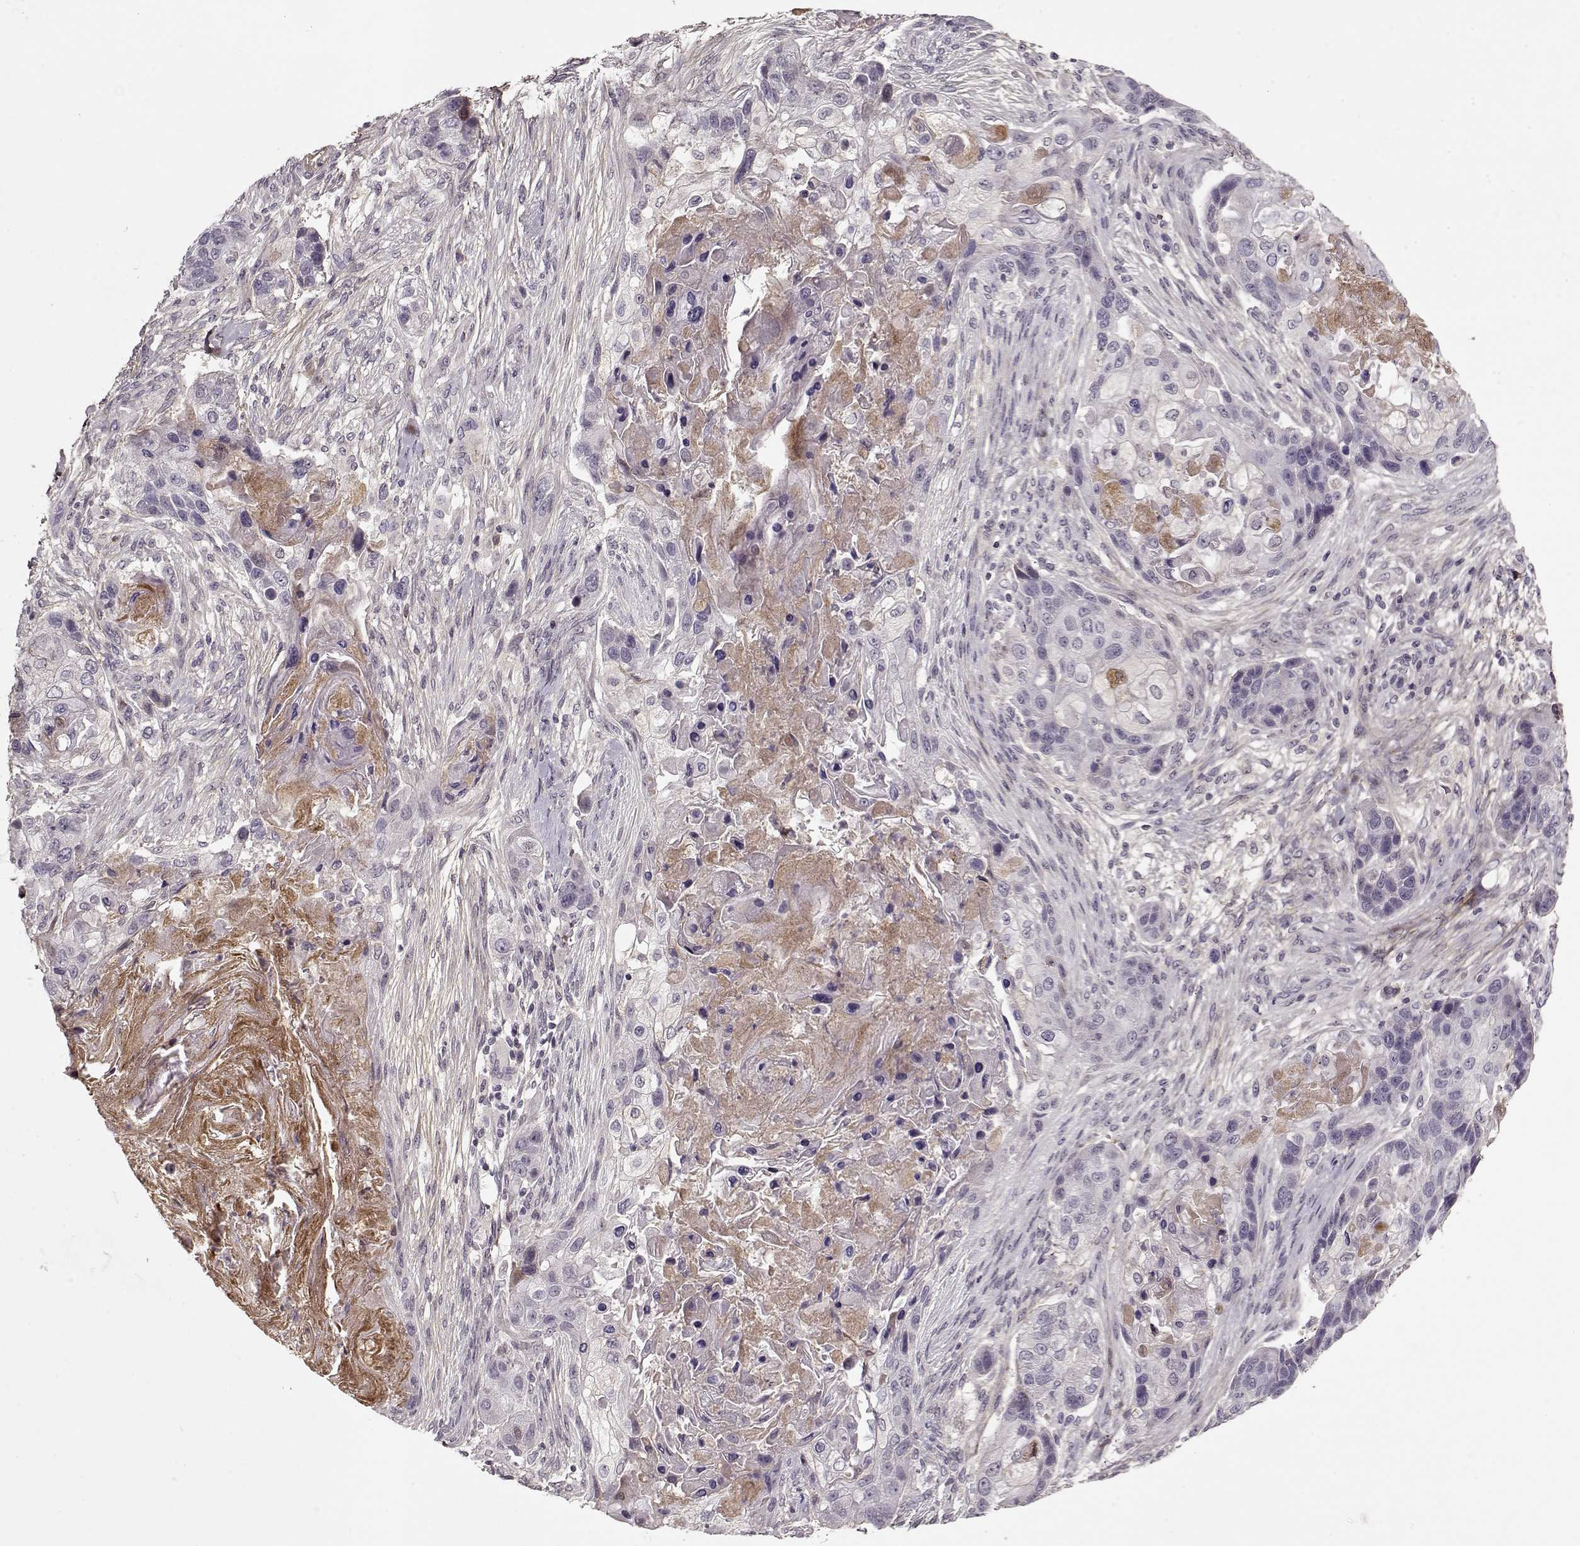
{"staining": {"intensity": "negative", "quantity": "none", "location": "none"}, "tissue": "lung cancer", "cell_type": "Tumor cells", "image_type": "cancer", "snomed": [{"axis": "morphology", "description": "Squamous cell carcinoma, NOS"}, {"axis": "topography", "description": "Lung"}], "caption": "Photomicrograph shows no significant protein staining in tumor cells of lung squamous cell carcinoma.", "gene": "LUM", "patient": {"sex": "male", "age": 69}}